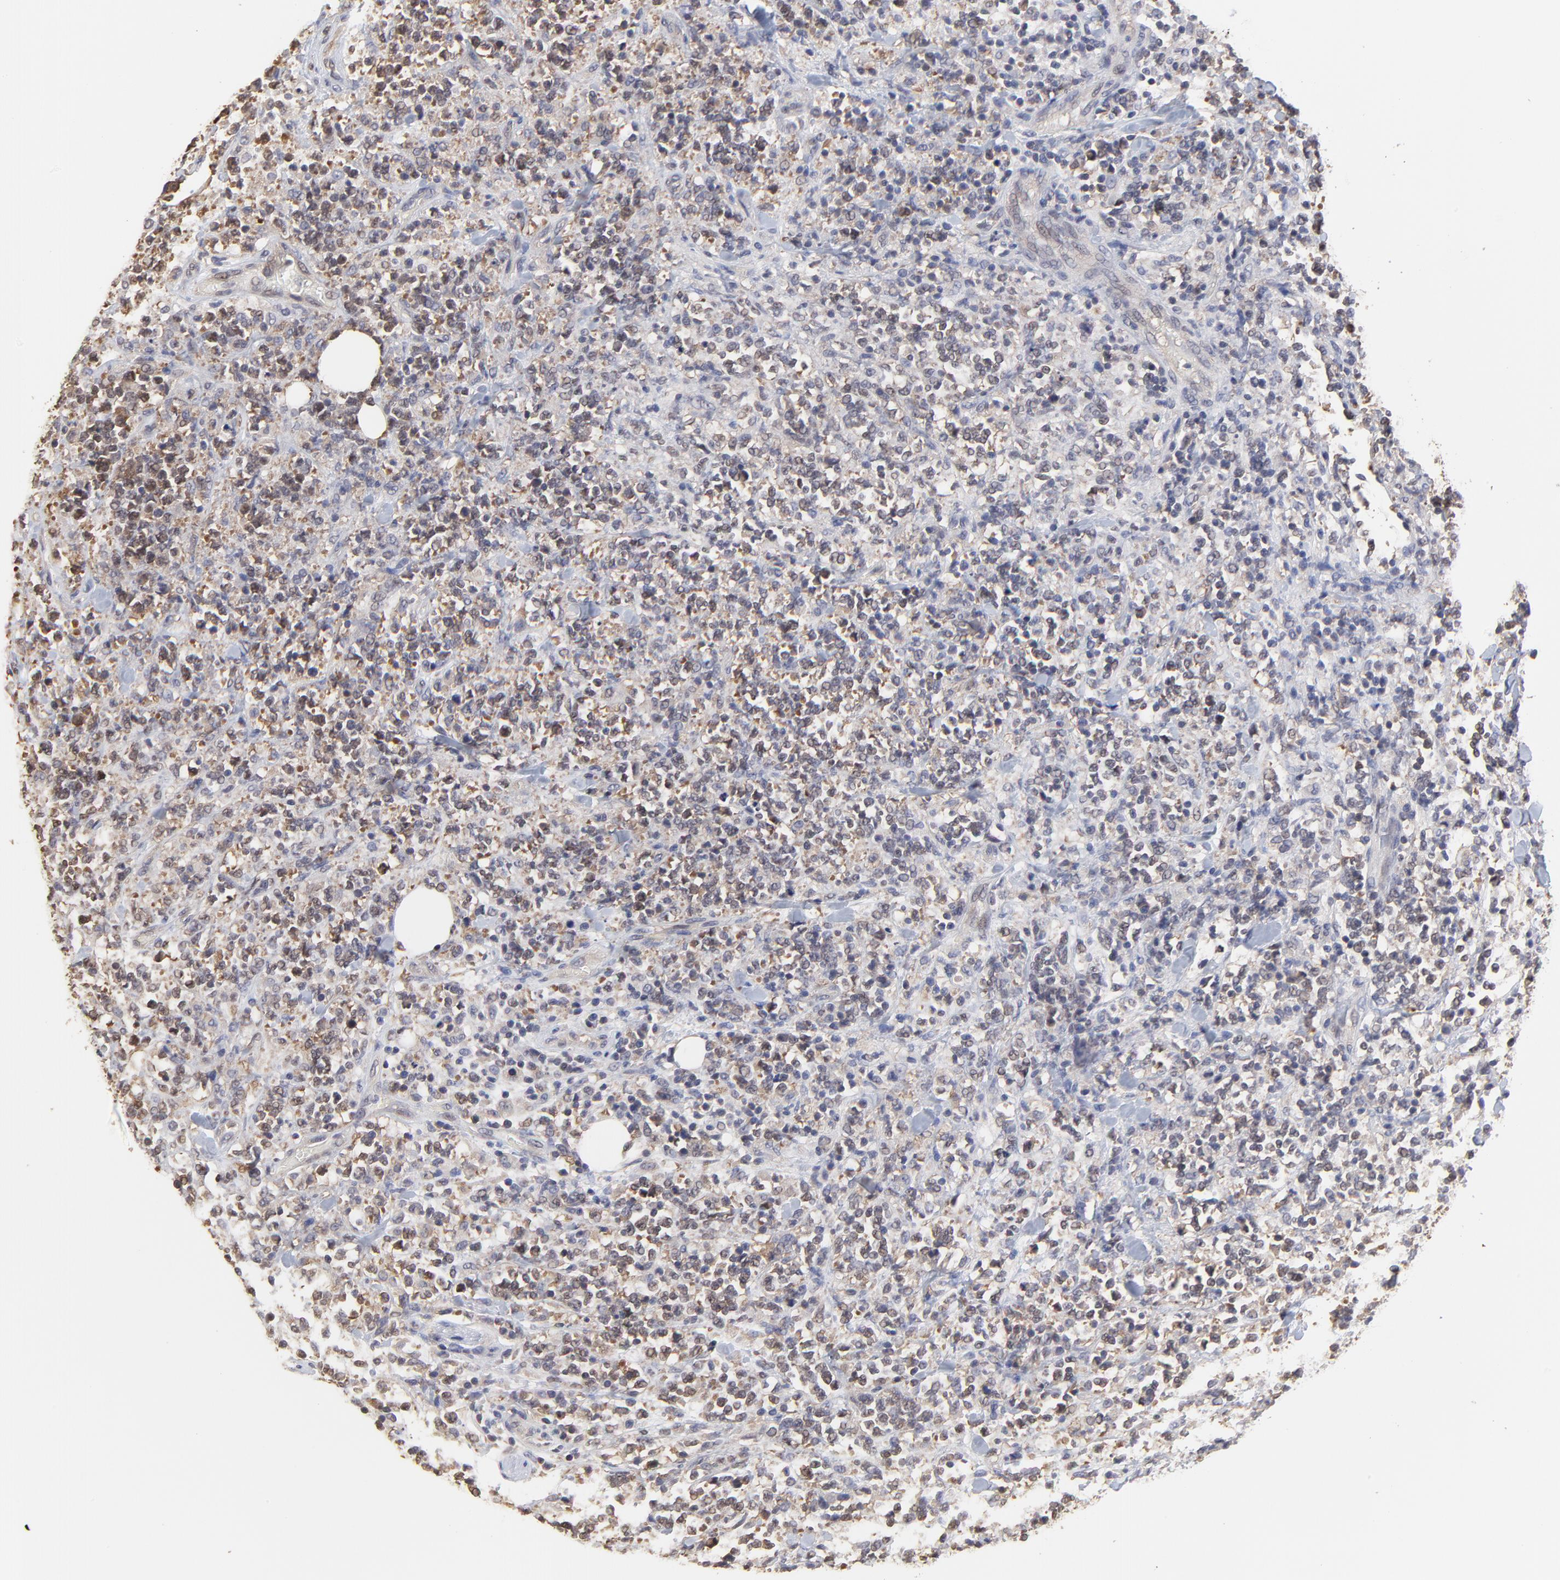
{"staining": {"intensity": "weak", "quantity": "25%-75%", "location": "cytoplasmic/membranous,nuclear"}, "tissue": "lymphoma", "cell_type": "Tumor cells", "image_type": "cancer", "snomed": [{"axis": "morphology", "description": "Malignant lymphoma, non-Hodgkin's type, High grade"}, {"axis": "topography", "description": "Soft tissue"}], "caption": "A micrograph of malignant lymphoma, non-Hodgkin's type (high-grade) stained for a protein displays weak cytoplasmic/membranous and nuclear brown staining in tumor cells.", "gene": "CCT2", "patient": {"sex": "male", "age": 18}}